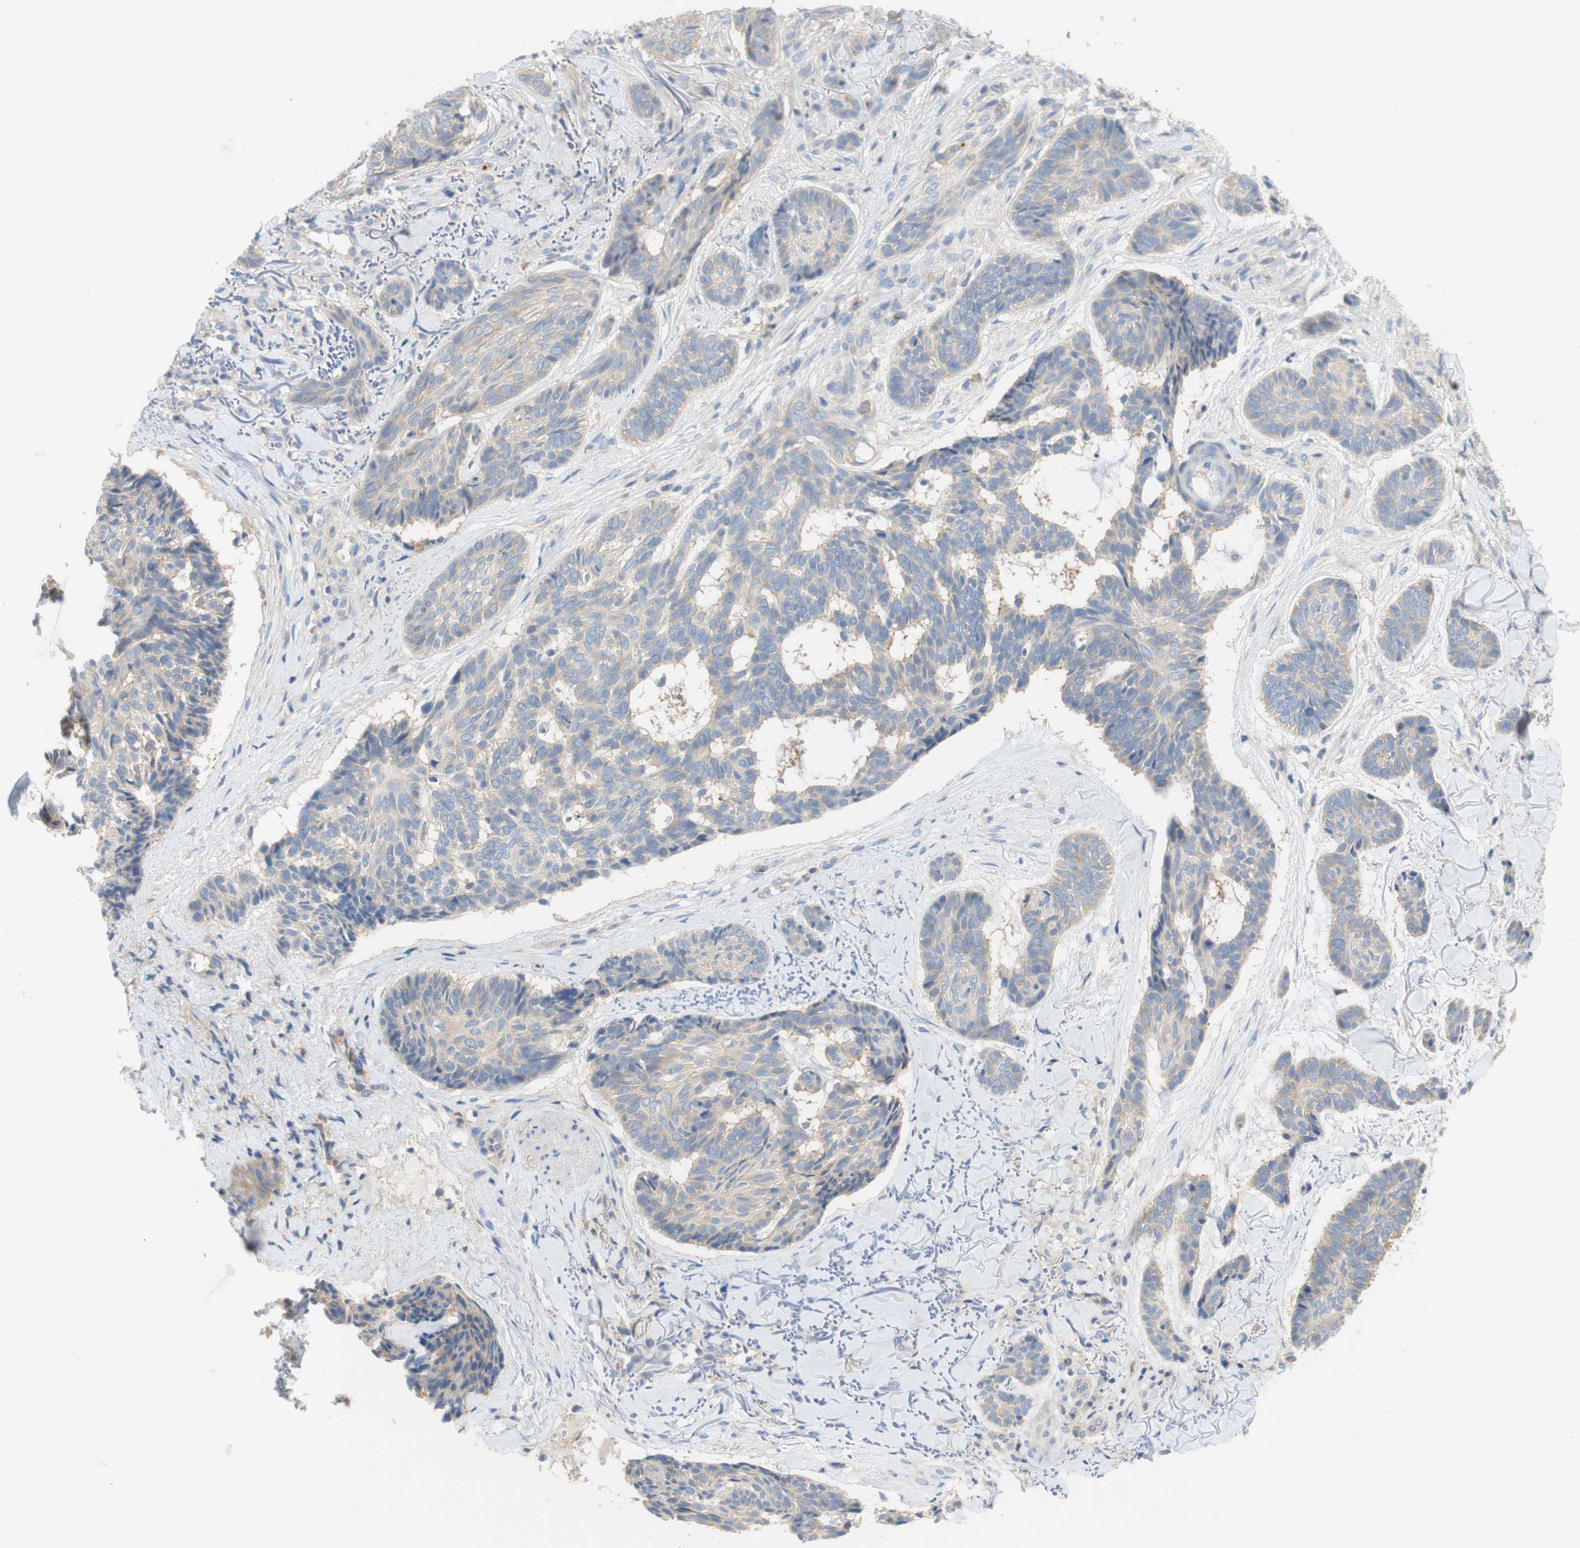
{"staining": {"intensity": "weak", "quantity": ">75%", "location": "cytoplasmic/membranous"}, "tissue": "skin cancer", "cell_type": "Tumor cells", "image_type": "cancer", "snomed": [{"axis": "morphology", "description": "Basal cell carcinoma"}, {"axis": "topography", "description": "Skin"}], "caption": "Approximately >75% of tumor cells in skin basal cell carcinoma reveal weak cytoplasmic/membranous protein staining as visualized by brown immunohistochemical staining.", "gene": "ATP2B1", "patient": {"sex": "male", "age": 43}}